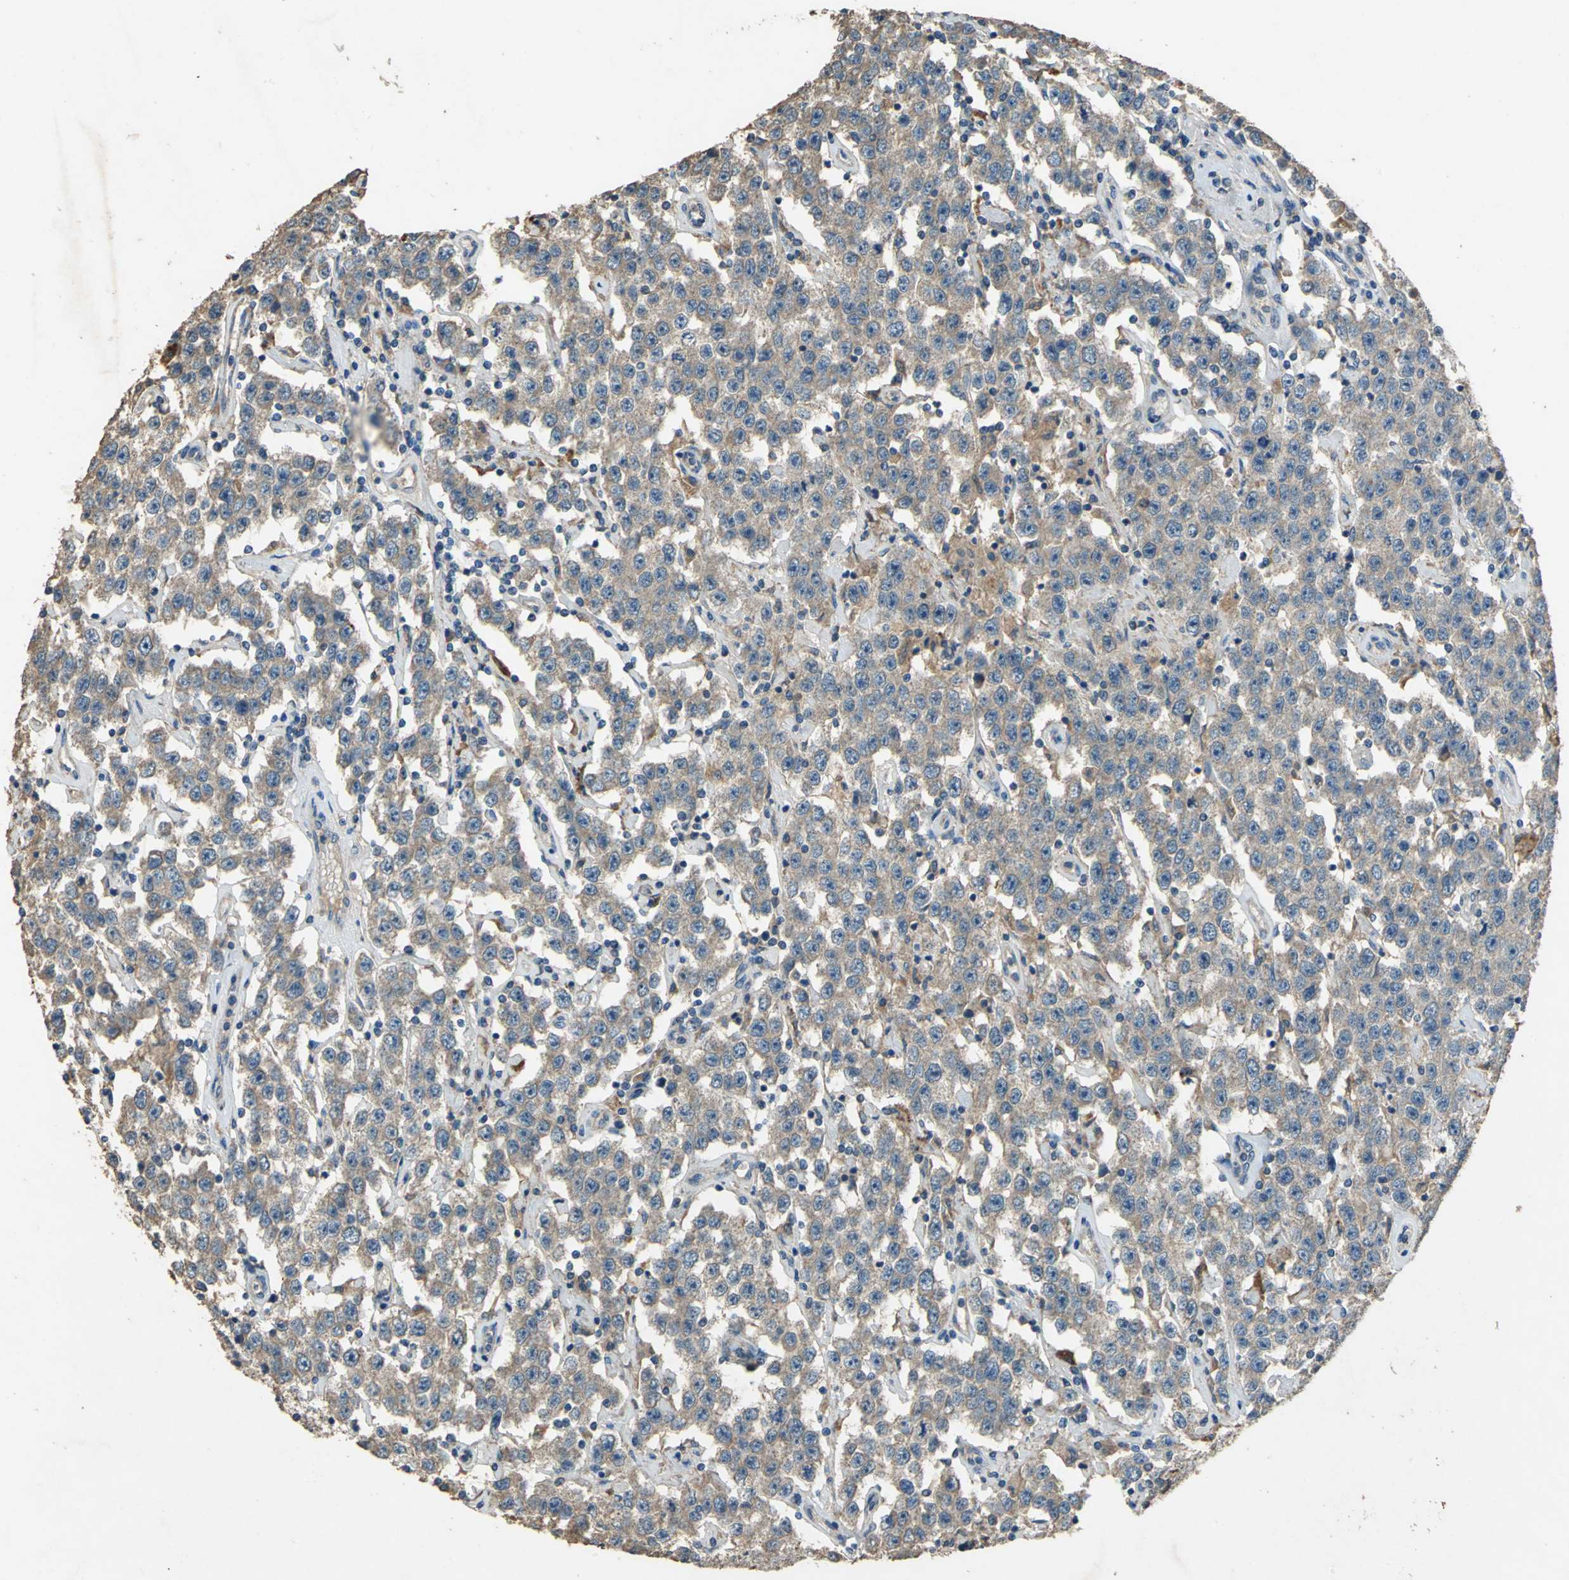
{"staining": {"intensity": "weak", "quantity": ">75%", "location": "cytoplasmic/membranous"}, "tissue": "testis cancer", "cell_type": "Tumor cells", "image_type": "cancer", "snomed": [{"axis": "morphology", "description": "Seminoma, NOS"}, {"axis": "topography", "description": "Testis"}], "caption": "A low amount of weak cytoplasmic/membranous expression is appreciated in approximately >75% of tumor cells in testis seminoma tissue.", "gene": "ADAMTS5", "patient": {"sex": "male", "age": 52}}